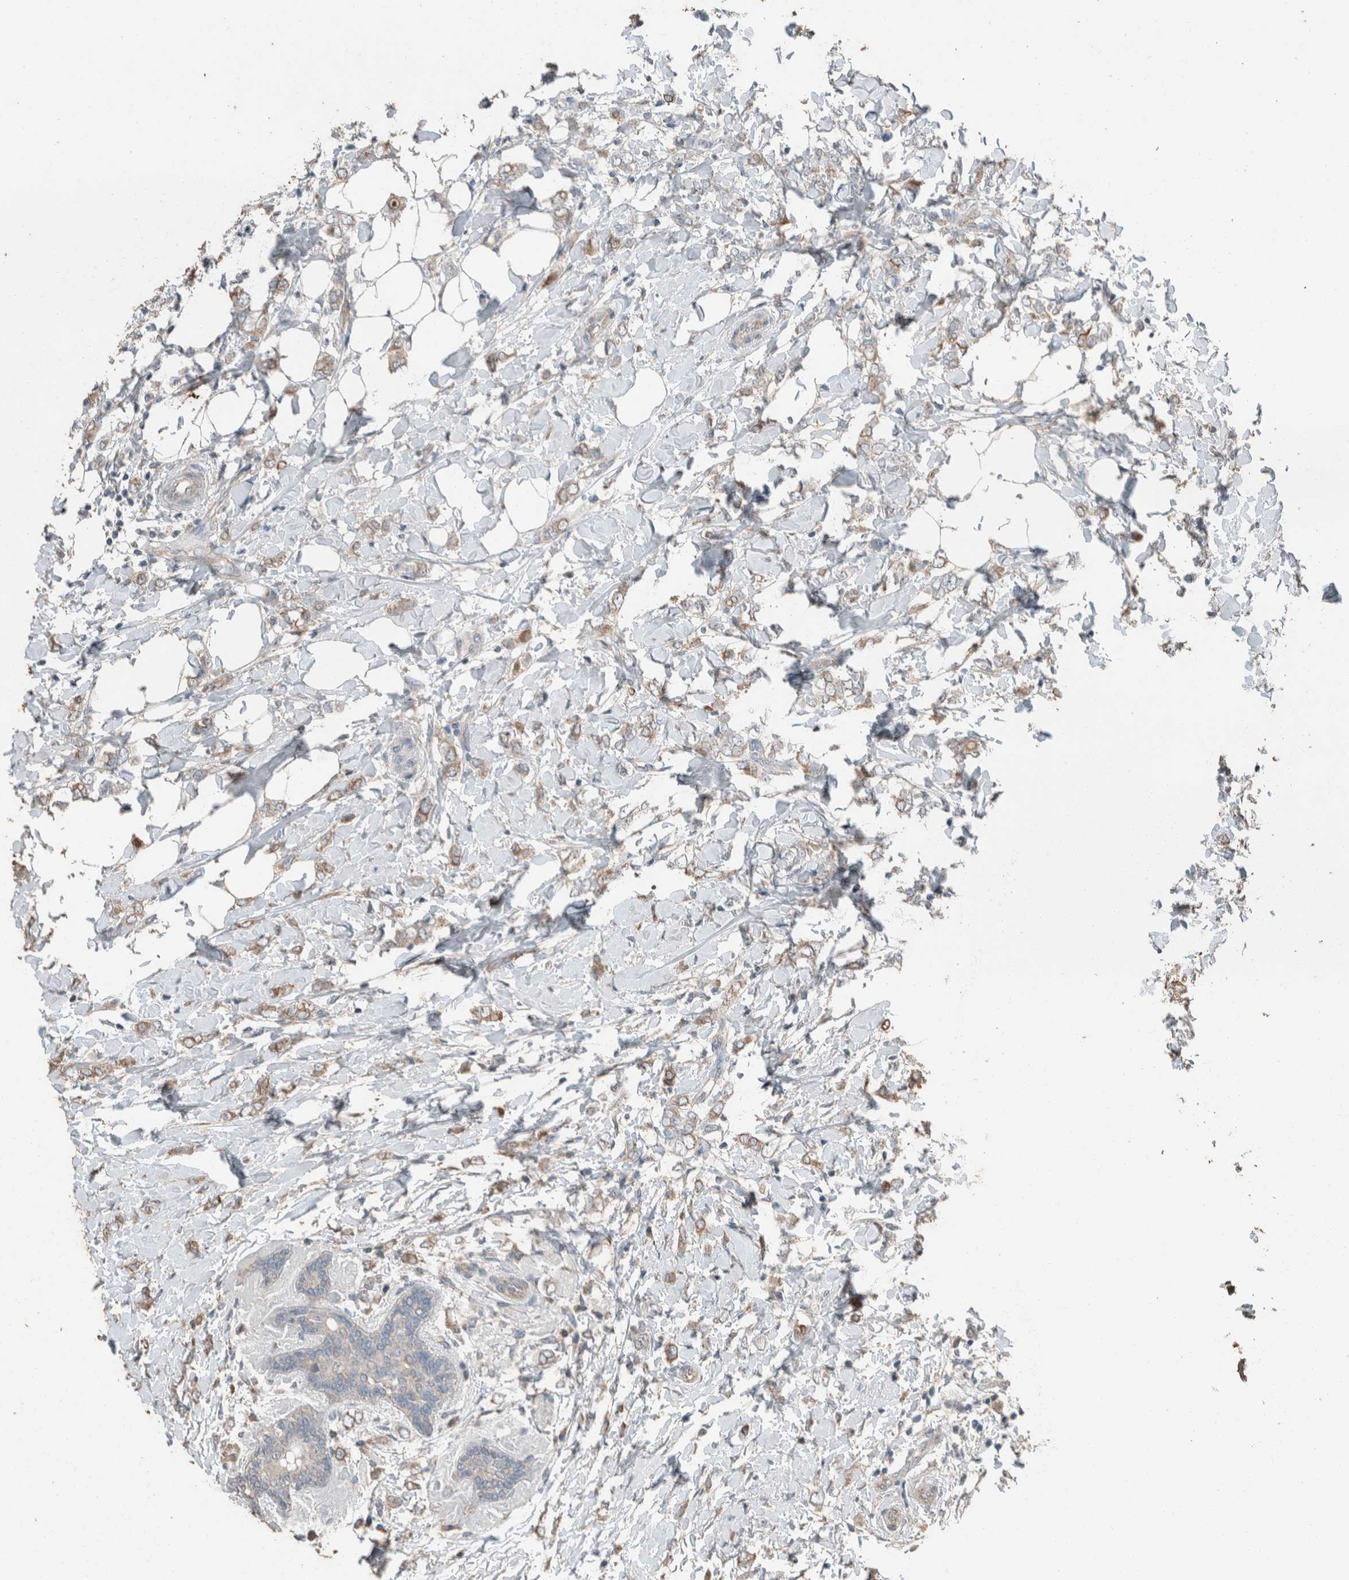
{"staining": {"intensity": "weak", "quantity": ">75%", "location": "cytoplasmic/membranous"}, "tissue": "breast cancer", "cell_type": "Tumor cells", "image_type": "cancer", "snomed": [{"axis": "morphology", "description": "Normal tissue, NOS"}, {"axis": "morphology", "description": "Lobular carcinoma"}, {"axis": "topography", "description": "Breast"}], "caption": "Immunohistochemistry photomicrograph of breast lobular carcinoma stained for a protein (brown), which displays low levels of weak cytoplasmic/membranous expression in approximately >75% of tumor cells.", "gene": "ACVR2B", "patient": {"sex": "female", "age": 47}}